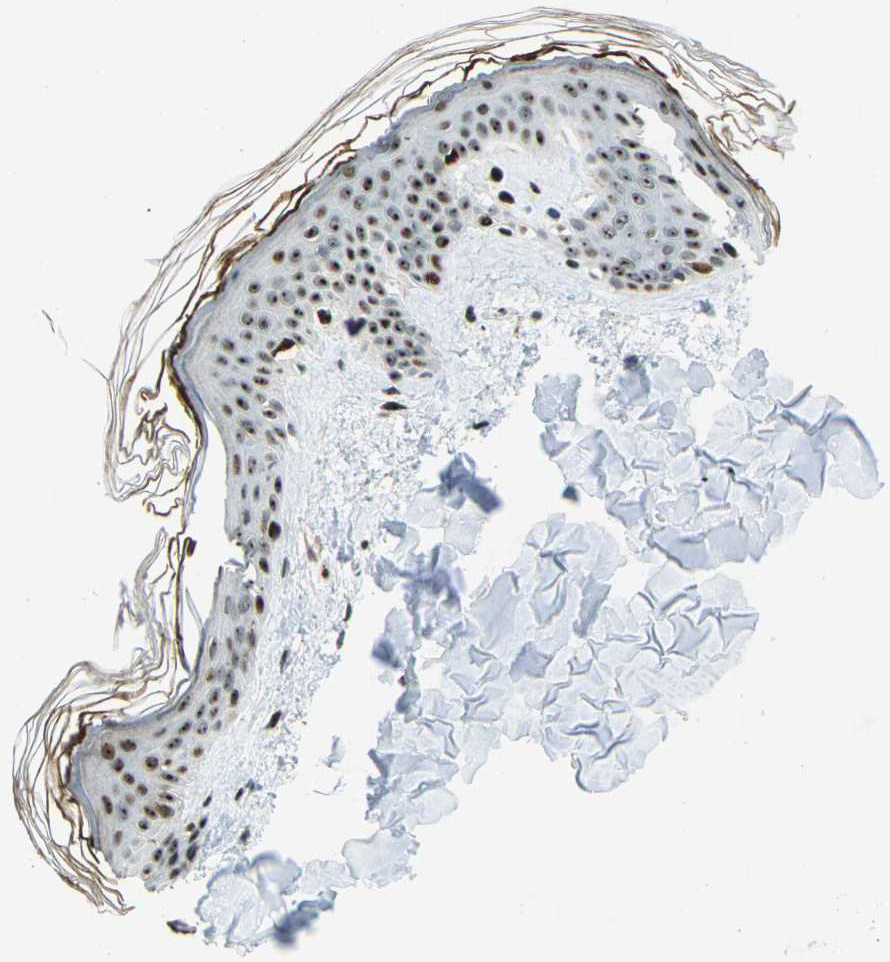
{"staining": {"intensity": "negative", "quantity": "none", "location": "none"}, "tissue": "skin", "cell_type": "Fibroblasts", "image_type": "normal", "snomed": [{"axis": "morphology", "description": "Normal tissue, NOS"}, {"axis": "topography", "description": "Skin"}], "caption": "IHC image of normal skin: human skin stained with DAB (3,3'-diaminobenzidine) exhibits no significant protein staining in fibroblasts. (DAB (3,3'-diaminobenzidine) immunohistochemistry visualized using brightfield microscopy, high magnification).", "gene": "UBE2C", "patient": {"sex": "female", "age": 41}}